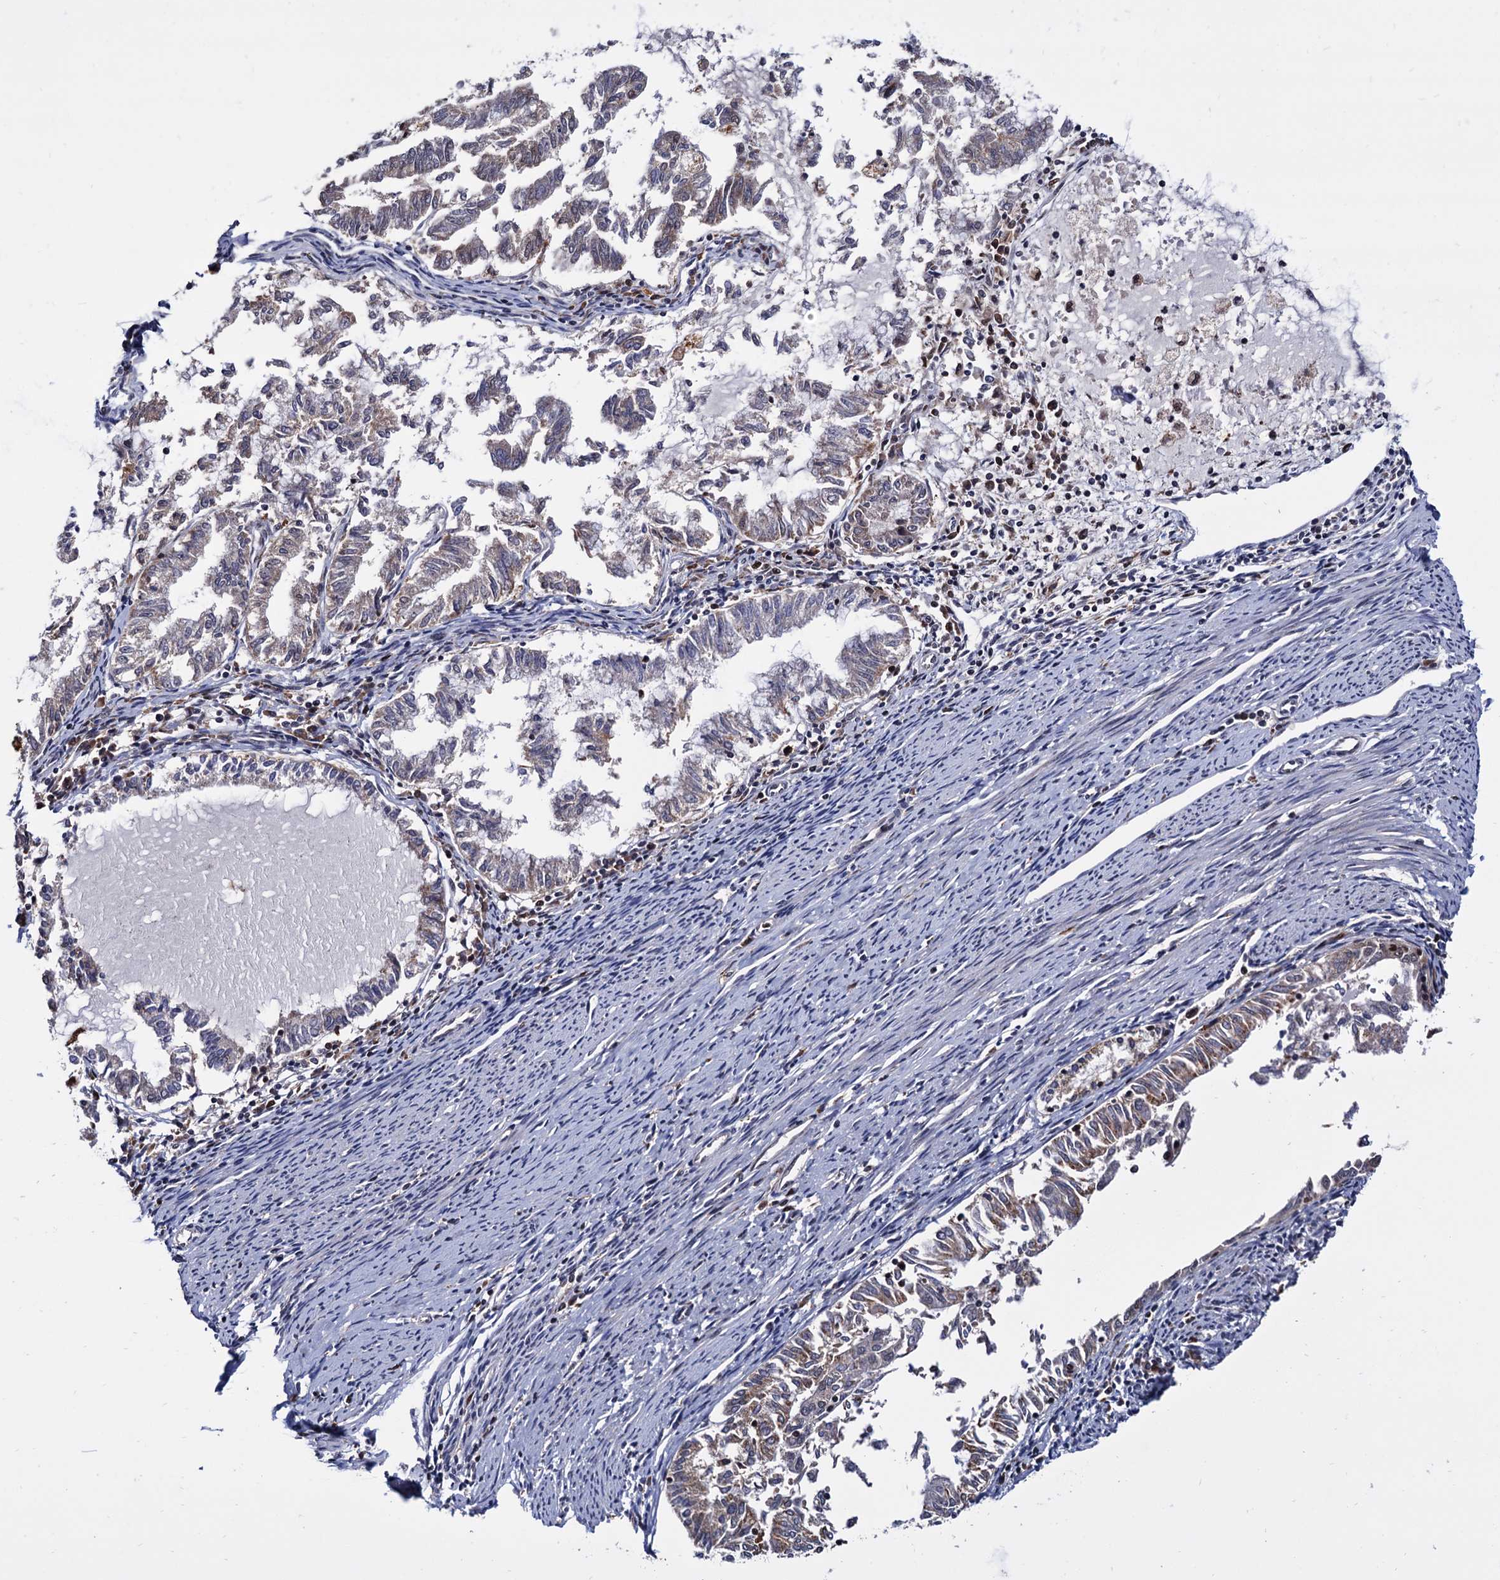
{"staining": {"intensity": "weak", "quantity": "25%-75%", "location": "cytoplasmic/membranous"}, "tissue": "endometrial cancer", "cell_type": "Tumor cells", "image_type": "cancer", "snomed": [{"axis": "morphology", "description": "Adenocarcinoma, NOS"}, {"axis": "topography", "description": "Endometrium"}], "caption": "Endometrial cancer (adenocarcinoma) tissue demonstrates weak cytoplasmic/membranous positivity in approximately 25%-75% of tumor cells Nuclei are stained in blue.", "gene": "RNASEH2B", "patient": {"sex": "female", "age": 79}}